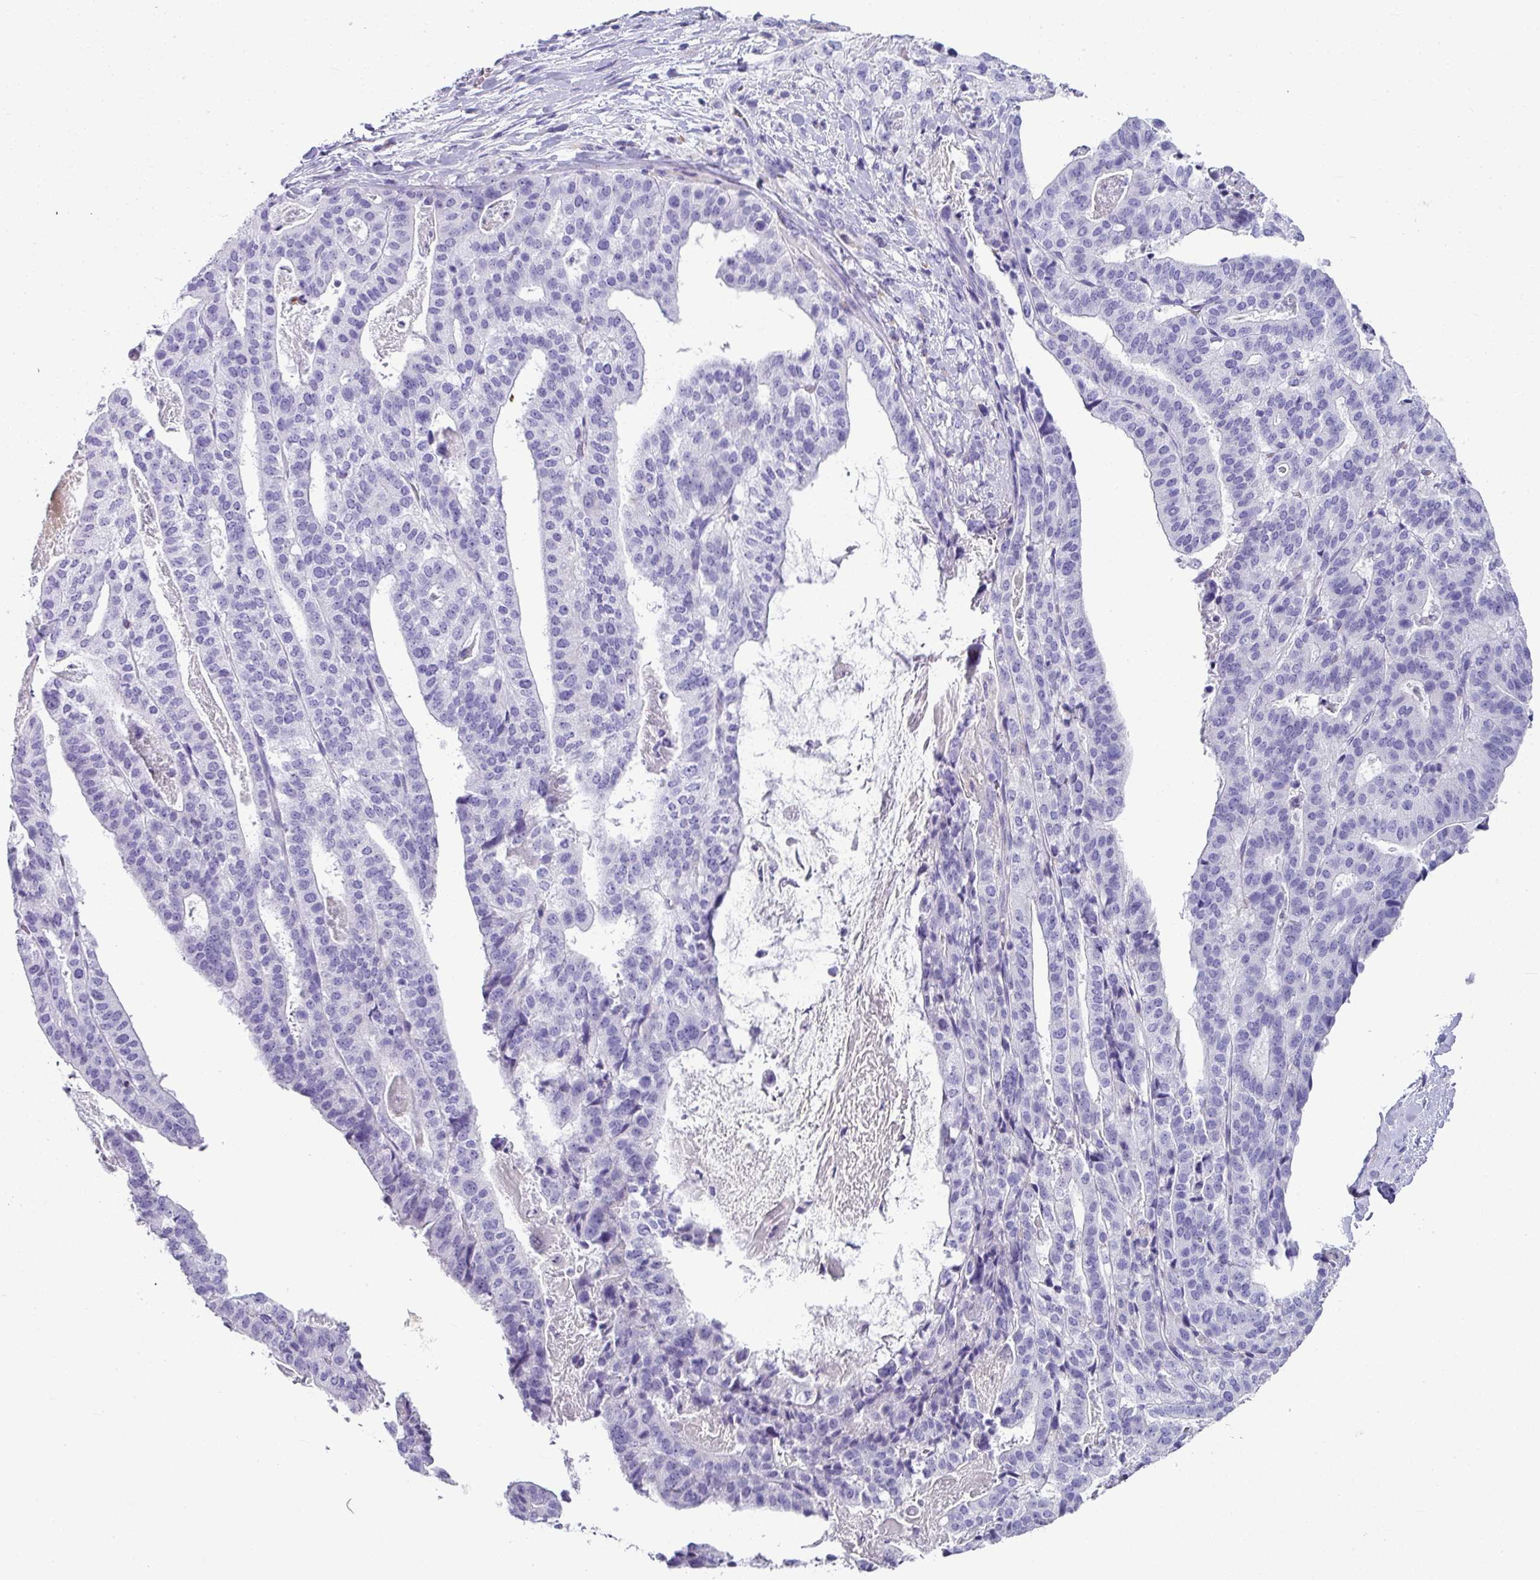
{"staining": {"intensity": "negative", "quantity": "none", "location": "none"}, "tissue": "stomach cancer", "cell_type": "Tumor cells", "image_type": "cancer", "snomed": [{"axis": "morphology", "description": "Adenocarcinoma, NOS"}, {"axis": "topography", "description": "Stomach"}], "caption": "This is an immunohistochemistry (IHC) image of stomach cancer (adenocarcinoma). There is no positivity in tumor cells.", "gene": "ZNF568", "patient": {"sex": "male", "age": 48}}